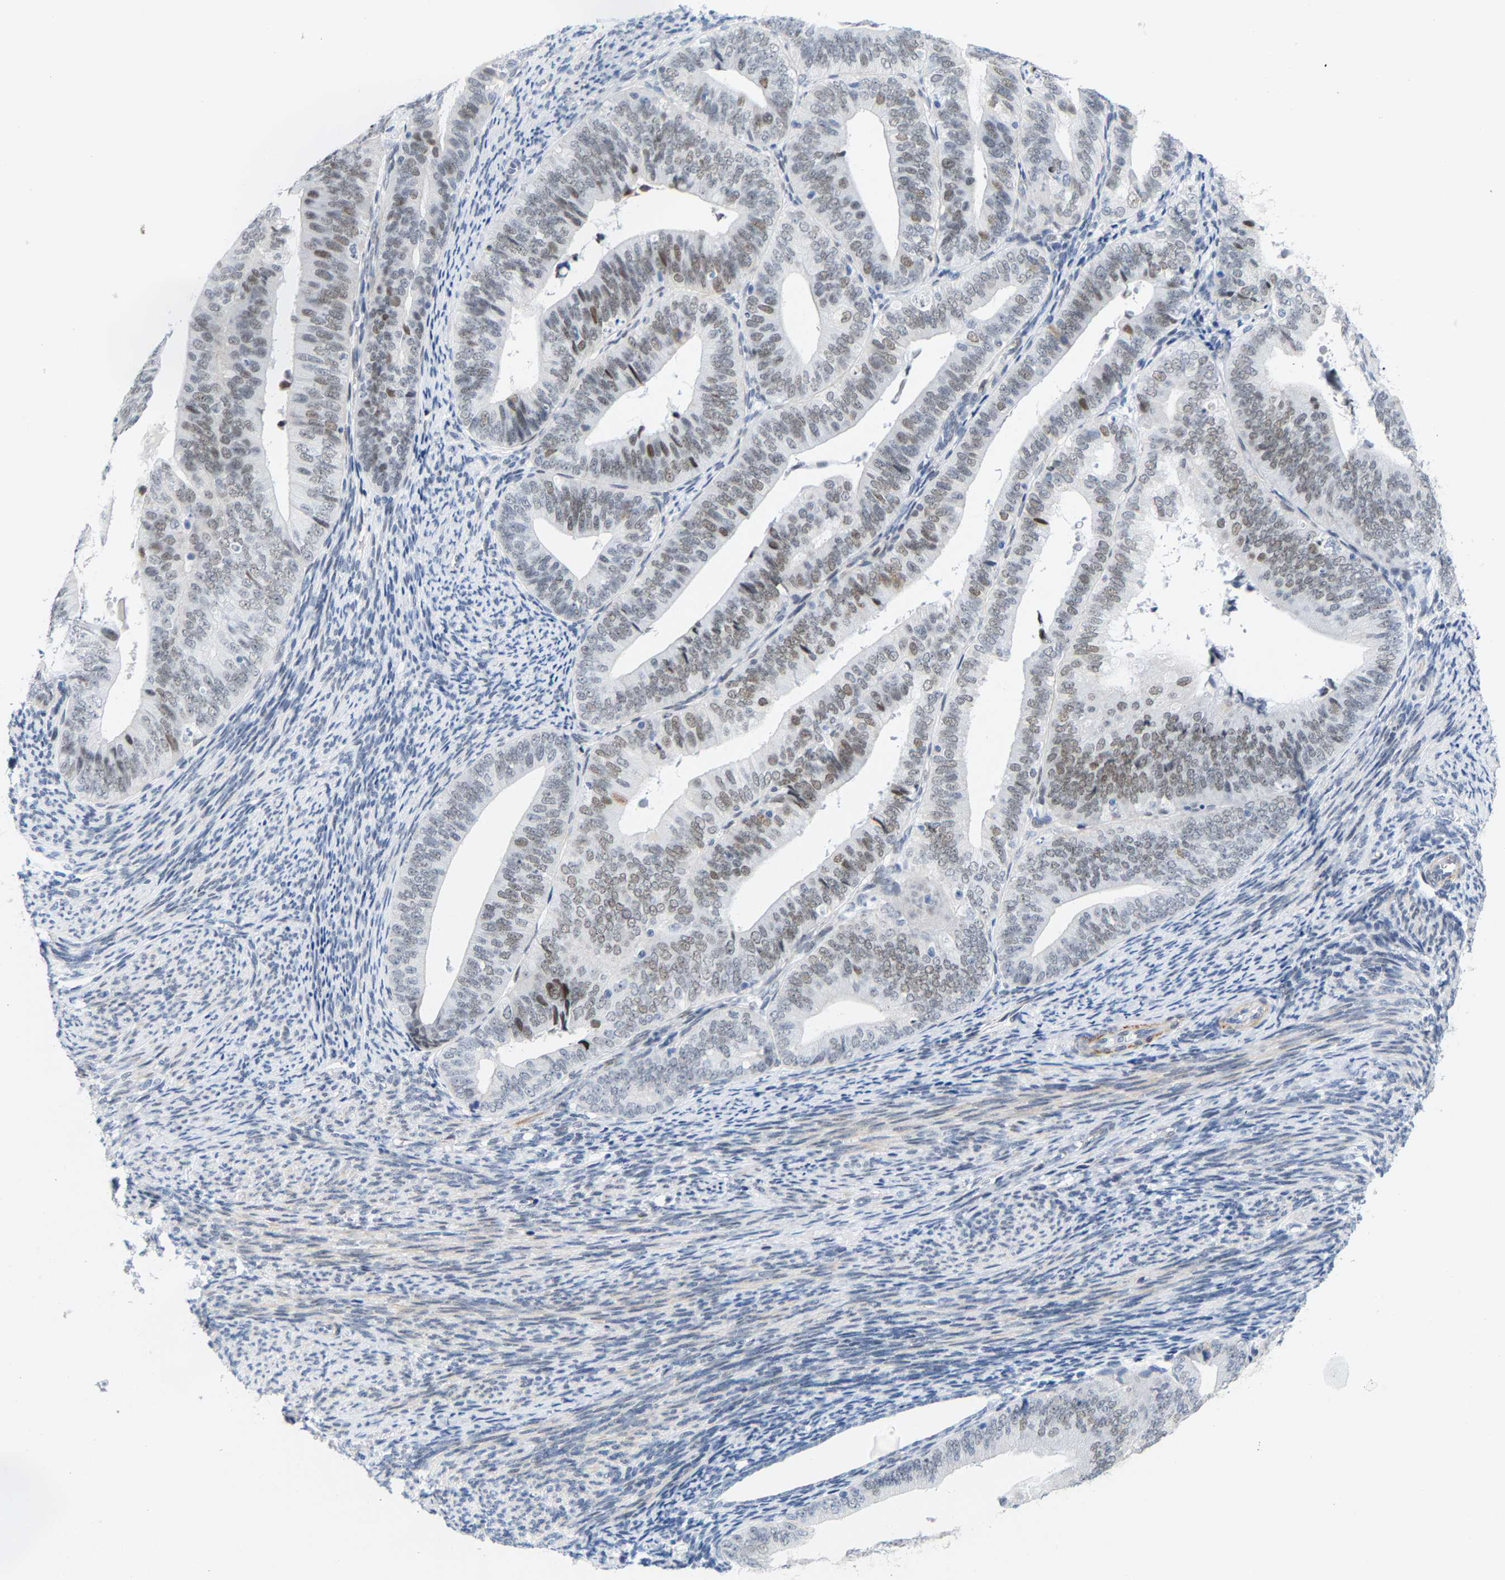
{"staining": {"intensity": "weak", "quantity": ">75%", "location": "nuclear"}, "tissue": "endometrial cancer", "cell_type": "Tumor cells", "image_type": "cancer", "snomed": [{"axis": "morphology", "description": "Adenocarcinoma, NOS"}, {"axis": "topography", "description": "Endometrium"}], "caption": "A histopathology image of adenocarcinoma (endometrial) stained for a protein exhibits weak nuclear brown staining in tumor cells. (IHC, brightfield microscopy, high magnification).", "gene": "FAM180A", "patient": {"sex": "female", "age": 63}}